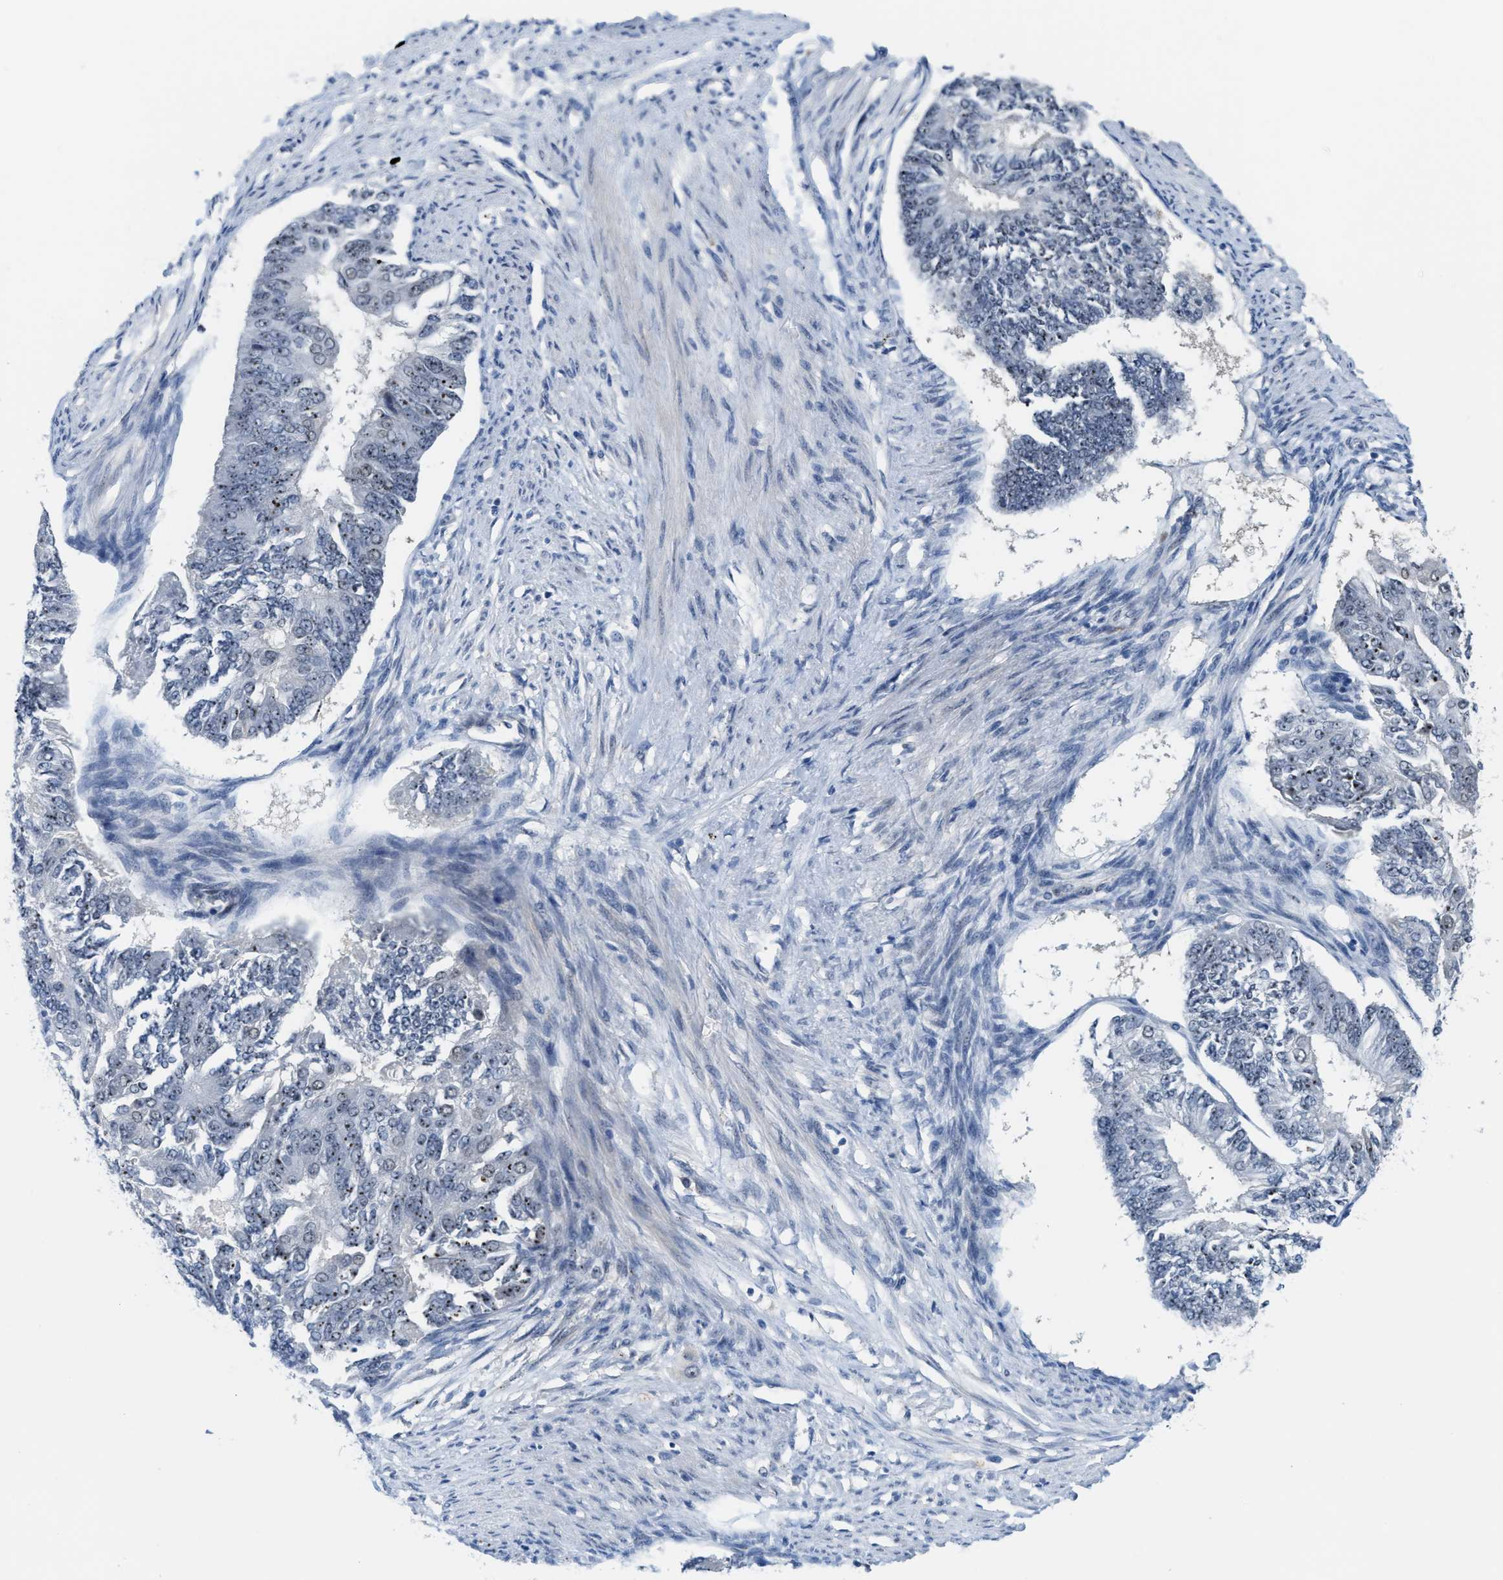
{"staining": {"intensity": "weak", "quantity": "25%-75%", "location": "nuclear"}, "tissue": "endometrial cancer", "cell_type": "Tumor cells", "image_type": "cancer", "snomed": [{"axis": "morphology", "description": "Adenocarcinoma, NOS"}, {"axis": "topography", "description": "Endometrium"}], "caption": "A photomicrograph of endometrial cancer (adenocarcinoma) stained for a protein reveals weak nuclear brown staining in tumor cells.", "gene": "ZNF783", "patient": {"sex": "female", "age": 32}}